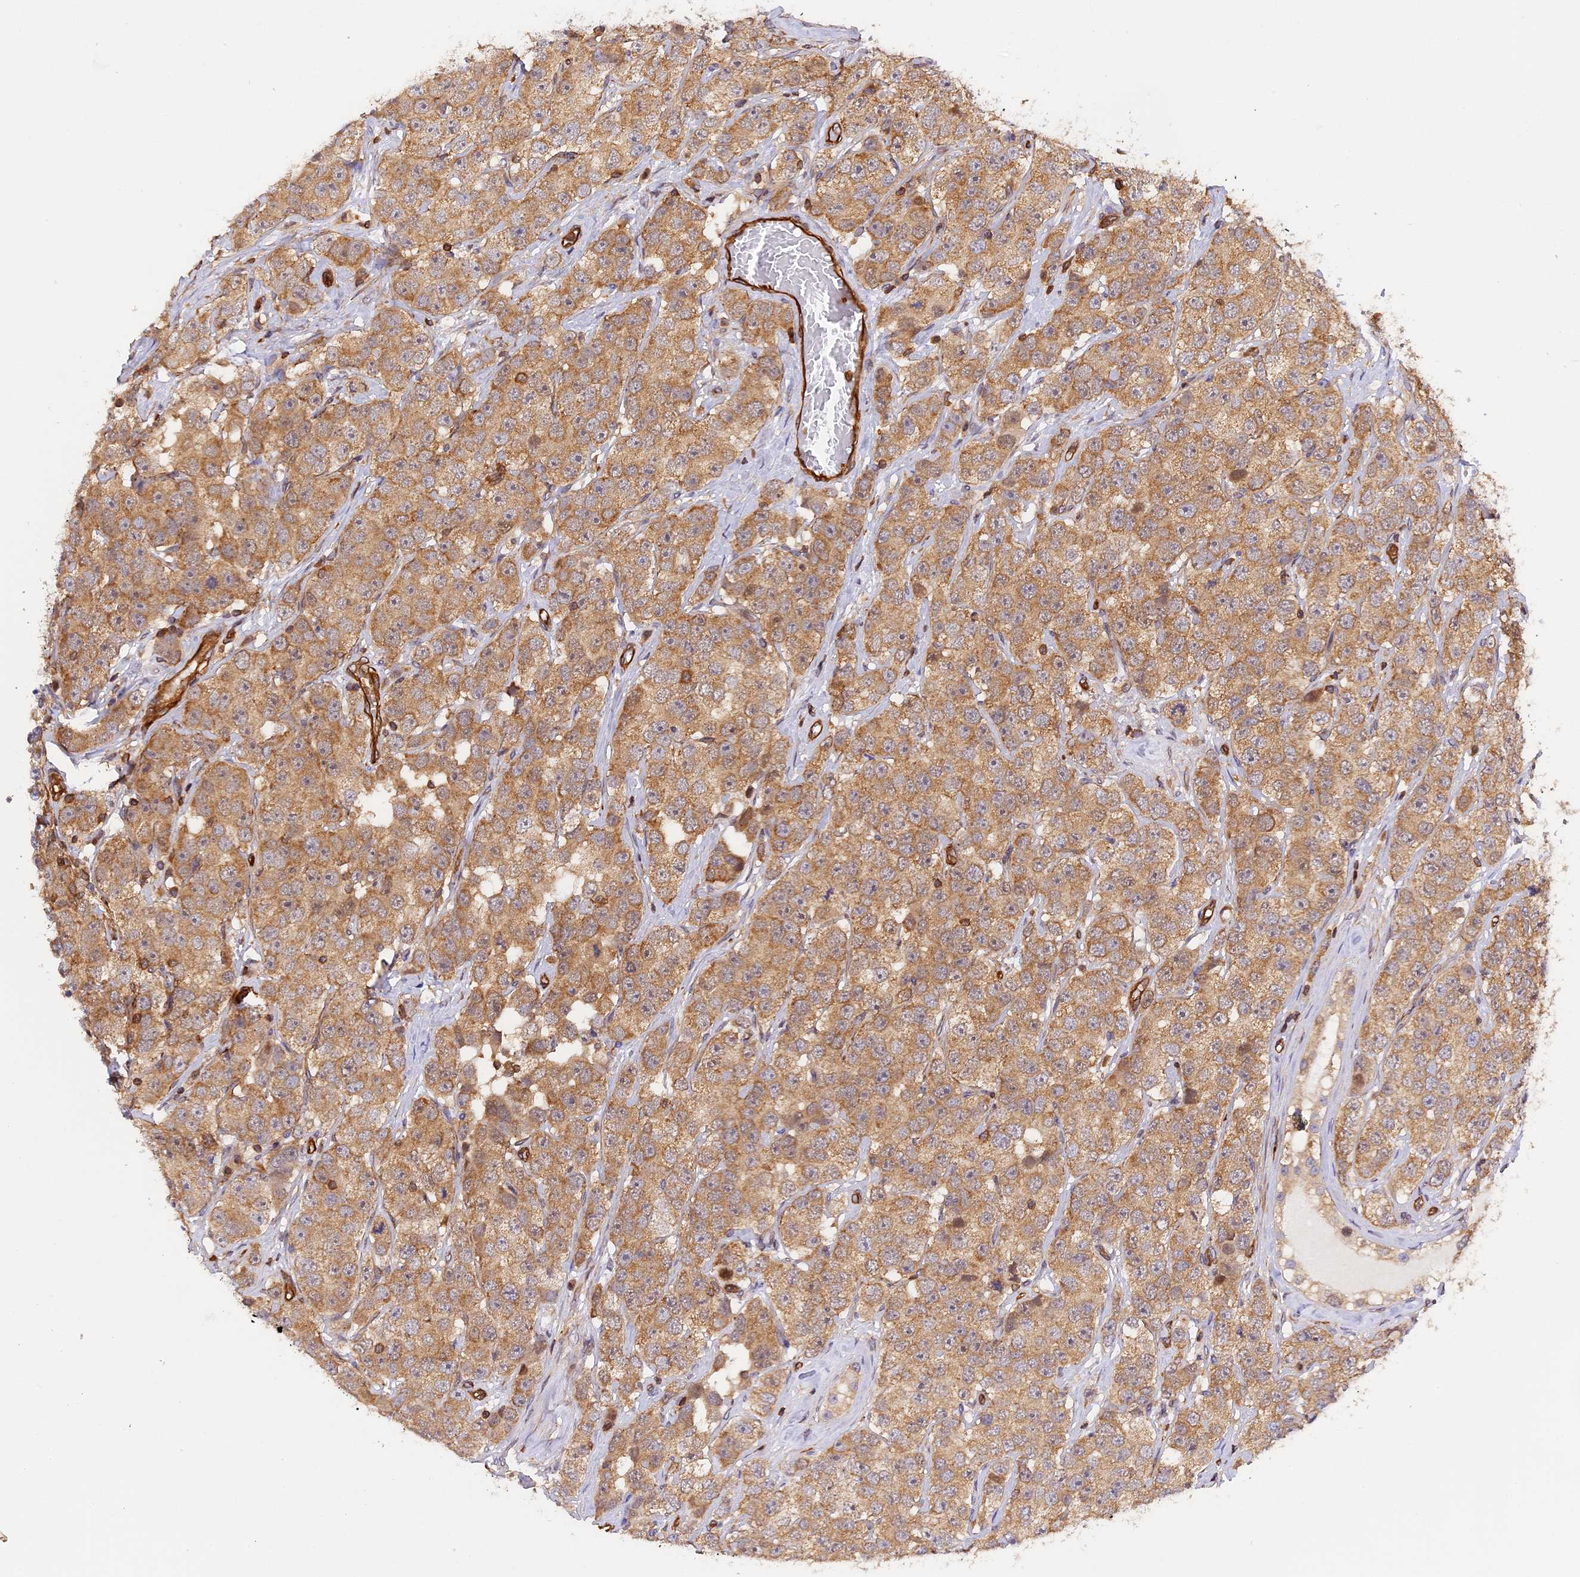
{"staining": {"intensity": "moderate", "quantity": ">75%", "location": "cytoplasmic/membranous"}, "tissue": "testis cancer", "cell_type": "Tumor cells", "image_type": "cancer", "snomed": [{"axis": "morphology", "description": "Seminoma, NOS"}, {"axis": "topography", "description": "Testis"}], "caption": "Immunohistochemical staining of human seminoma (testis) shows medium levels of moderate cytoplasmic/membranous staining in approximately >75% of tumor cells. (Stains: DAB (3,3'-diaminobenzidine) in brown, nuclei in blue, Microscopy: brightfield microscopy at high magnification).", "gene": "C5orf22", "patient": {"sex": "male", "age": 28}}